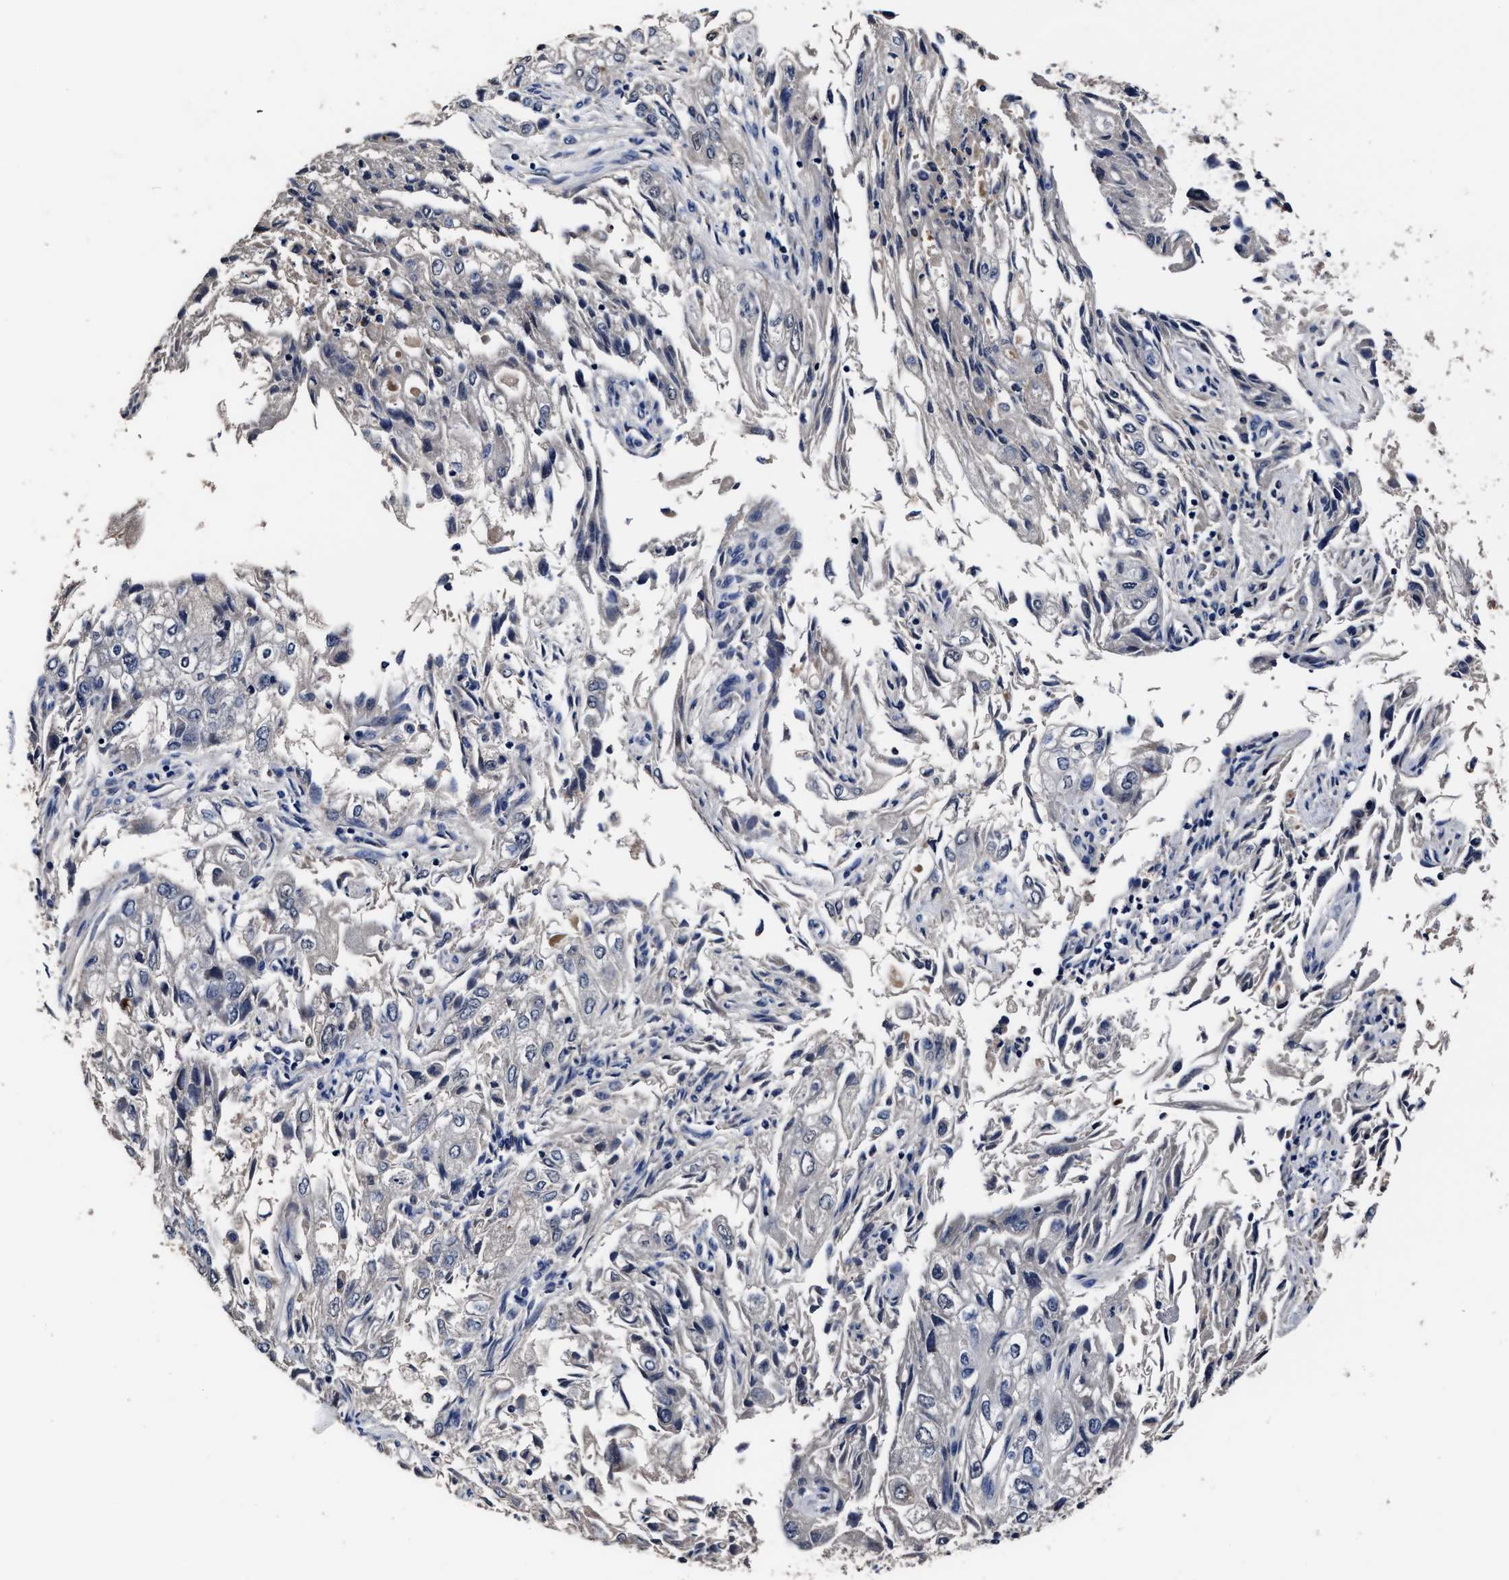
{"staining": {"intensity": "negative", "quantity": "none", "location": "none"}, "tissue": "endometrial cancer", "cell_type": "Tumor cells", "image_type": "cancer", "snomed": [{"axis": "morphology", "description": "Adenocarcinoma, NOS"}, {"axis": "topography", "description": "Endometrium"}], "caption": "IHC histopathology image of neoplastic tissue: human adenocarcinoma (endometrial) stained with DAB (3,3'-diaminobenzidine) shows no significant protein positivity in tumor cells. Brightfield microscopy of immunohistochemistry stained with DAB (3,3'-diaminobenzidine) (brown) and hematoxylin (blue), captured at high magnification.", "gene": "SOCS5", "patient": {"sex": "female", "age": 49}}